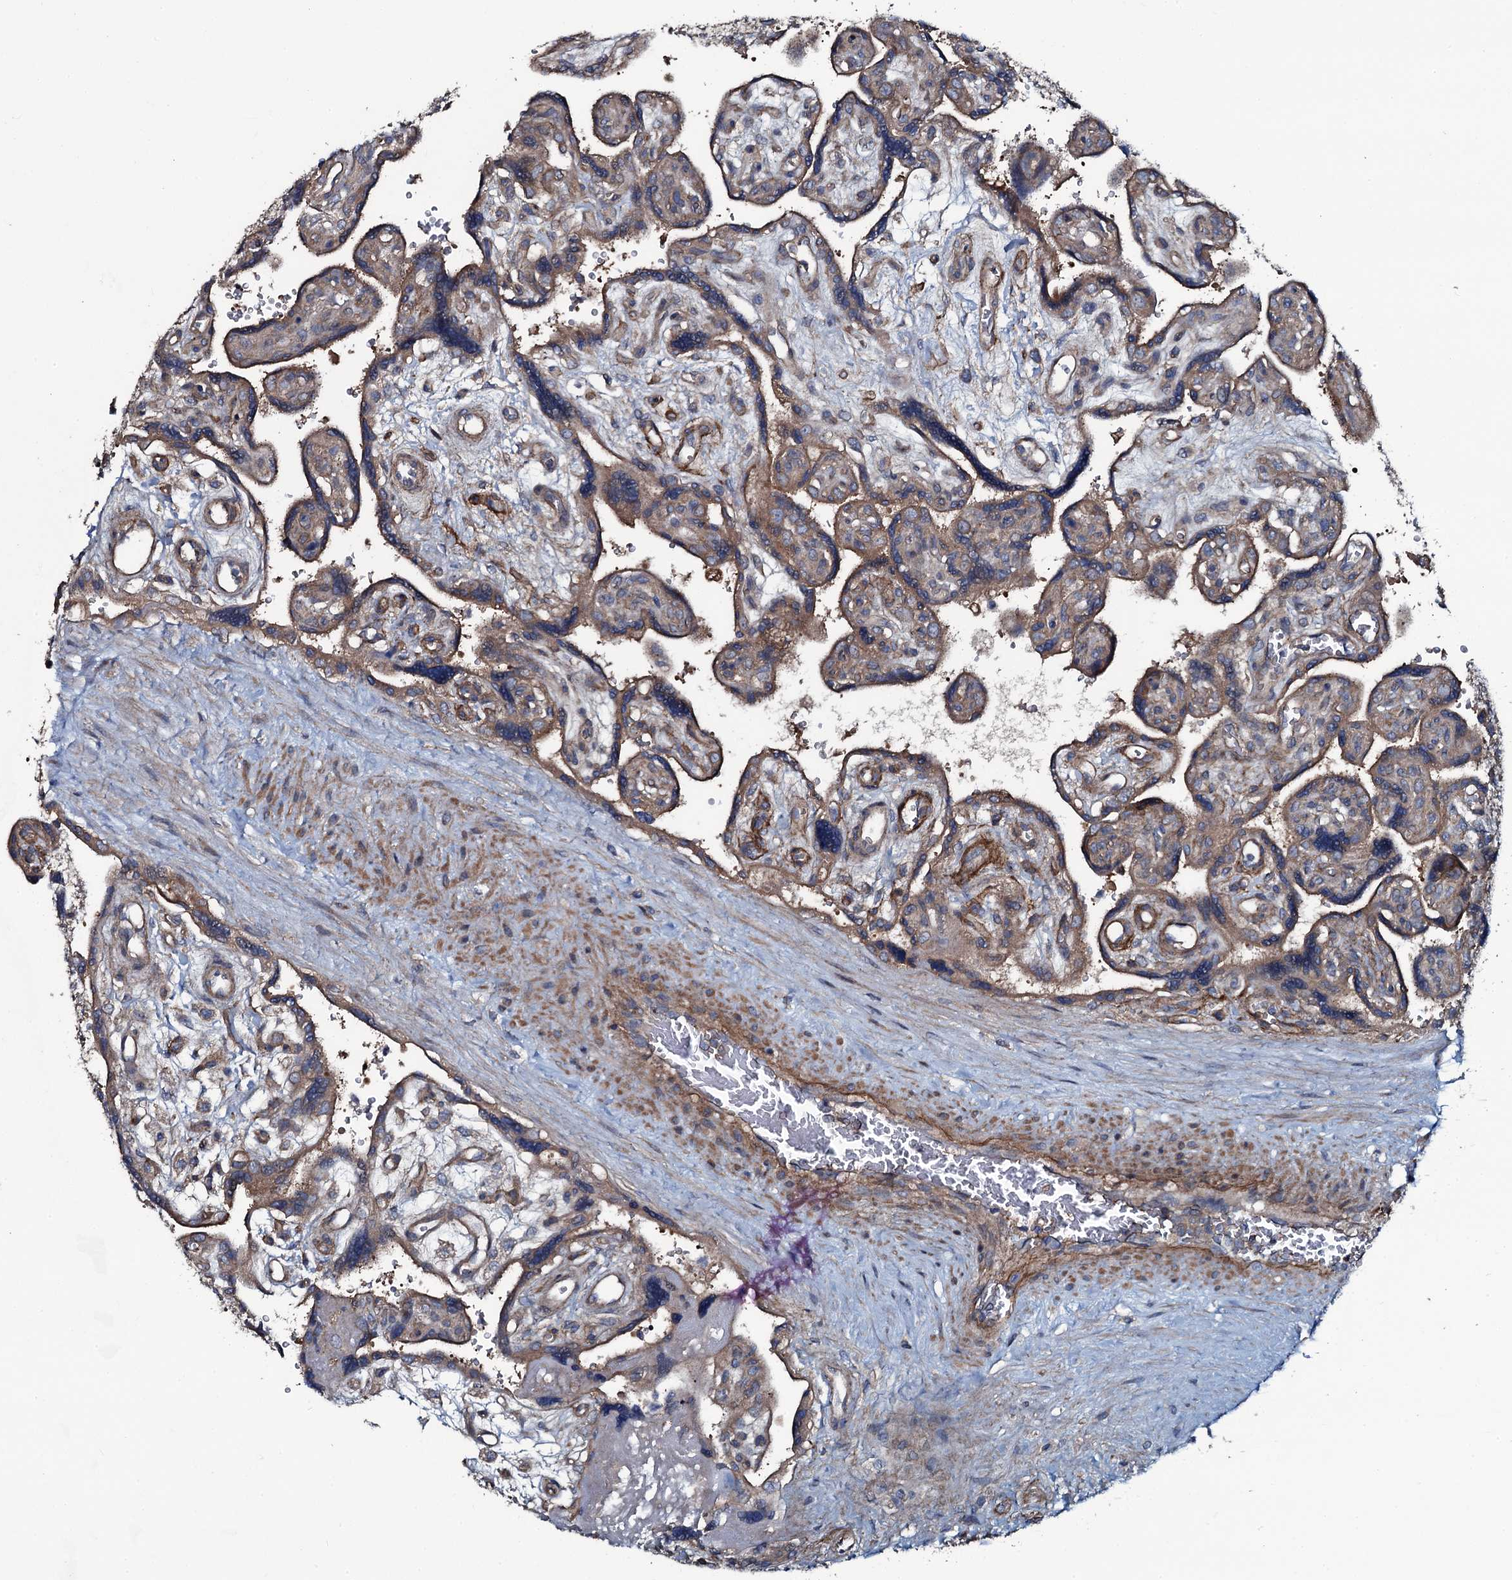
{"staining": {"intensity": "moderate", "quantity": "25%-75%", "location": "cytoplasmic/membranous"}, "tissue": "placenta", "cell_type": "Trophoblastic cells", "image_type": "normal", "snomed": [{"axis": "morphology", "description": "Normal tissue, NOS"}, {"axis": "topography", "description": "Placenta"}], "caption": "The micrograph displays immunohistochemical staining of normal placenta. There is moderate cytoplasmic/membranous staining is present in approximately 25%-75% of trophoblastic cells. Using DAB (brown) and hematoxylin (blue) stains, captured at high magnification using brightfield microscopy.", "gene": "USPL1", "patient": {"sex": "female", "age": 39}}